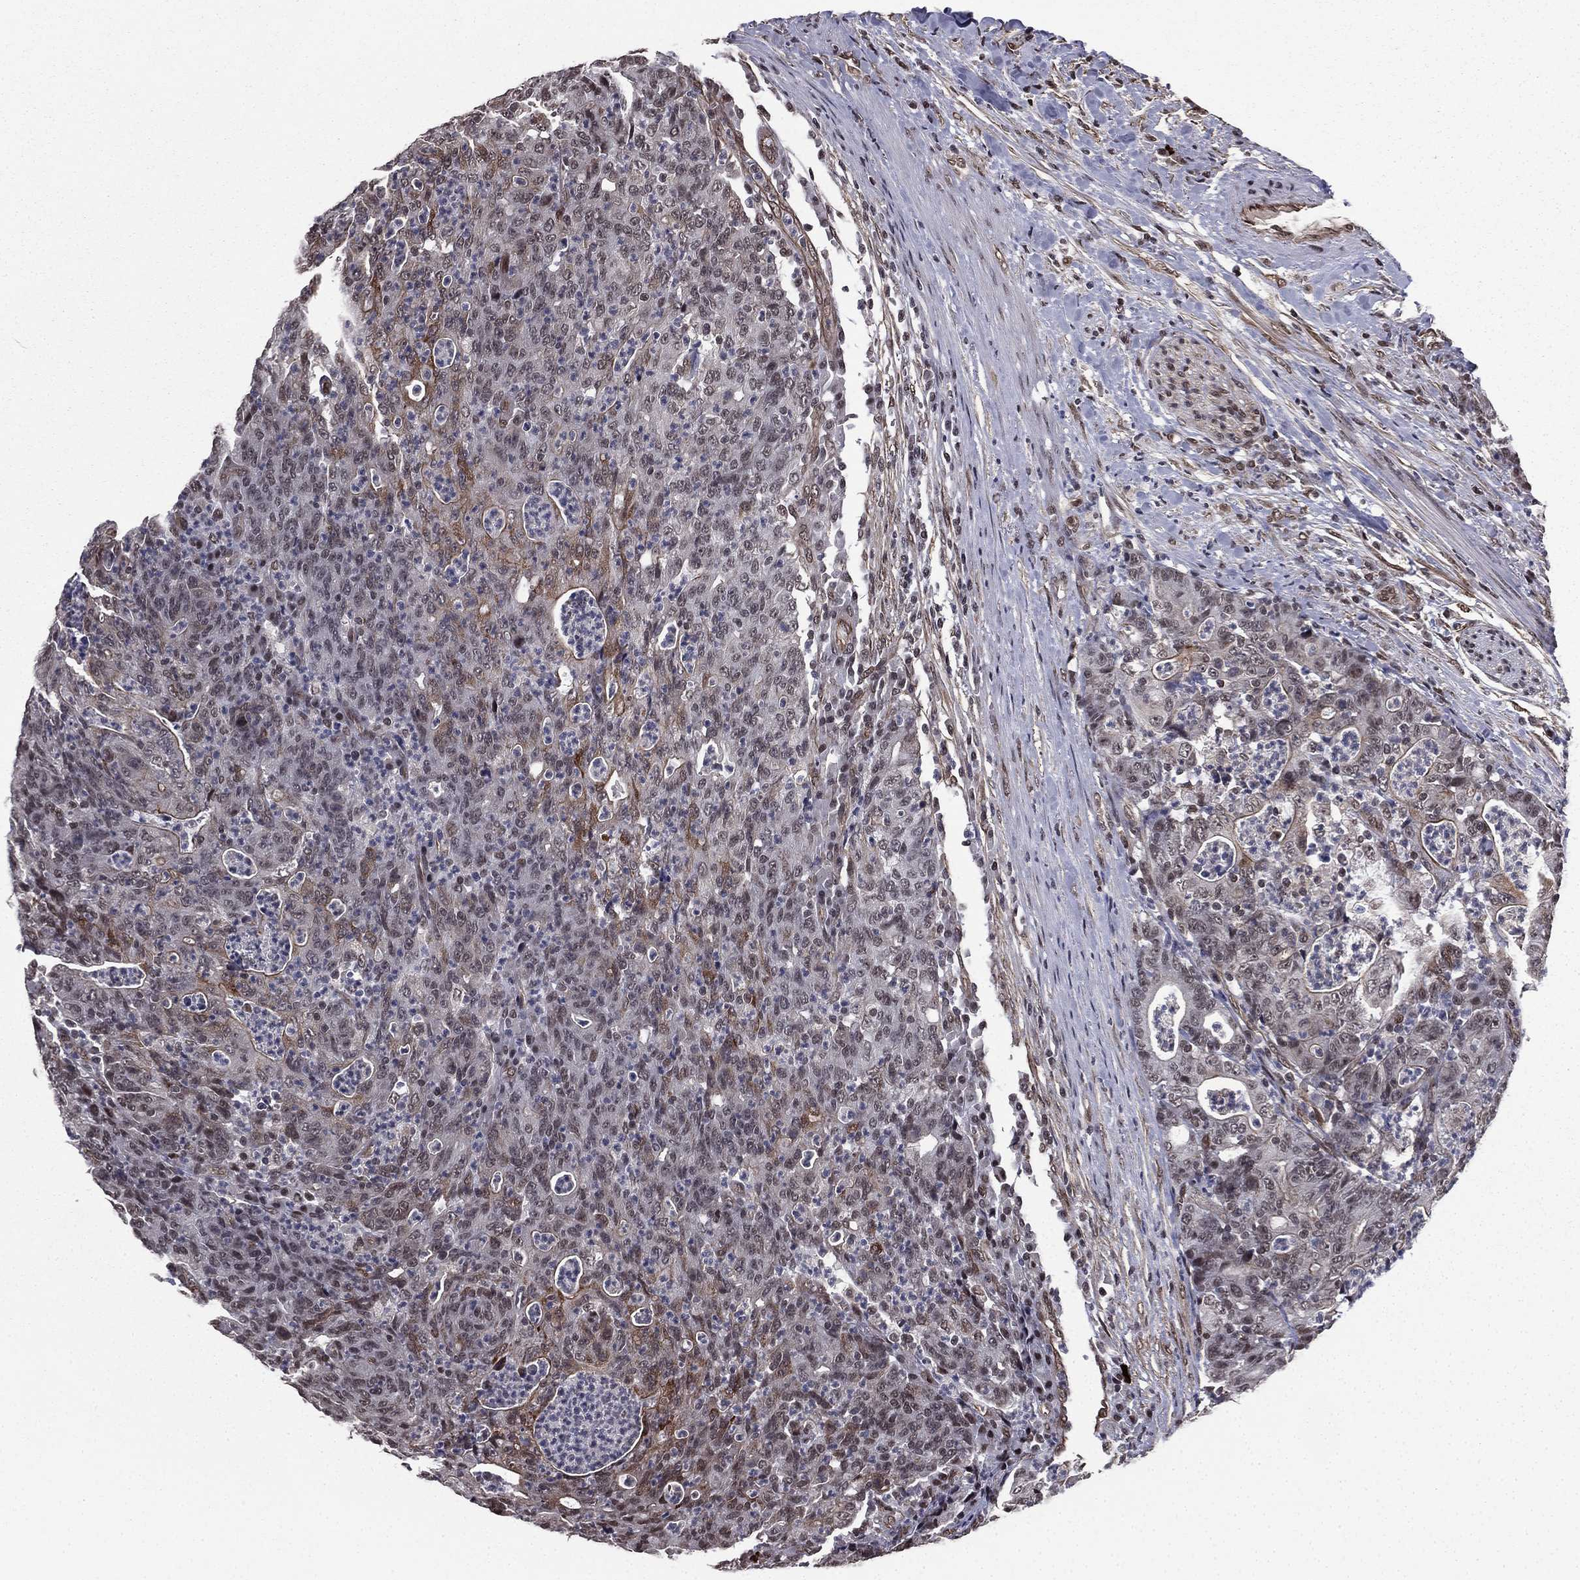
{"staining": {"intensity": "moderate", "quantity": "<25%", "location": "nuclear"}, "tissue": "colorectal cancer", "cell_type": "Tumor cells", "image_type": "cancer", "snomed": [{"axis": "morphology", "description": "Adenocarcinoma, NOS"}, {"axis": "topography", "description": "Colon"}], "caption": "Immunohistochemical staining of colorectal cancer reveals moderate nuclear protein staining in approximately <25% of tumor cells.", "gene": "RARB", "patient": {"sex": "male", "age": 70}}